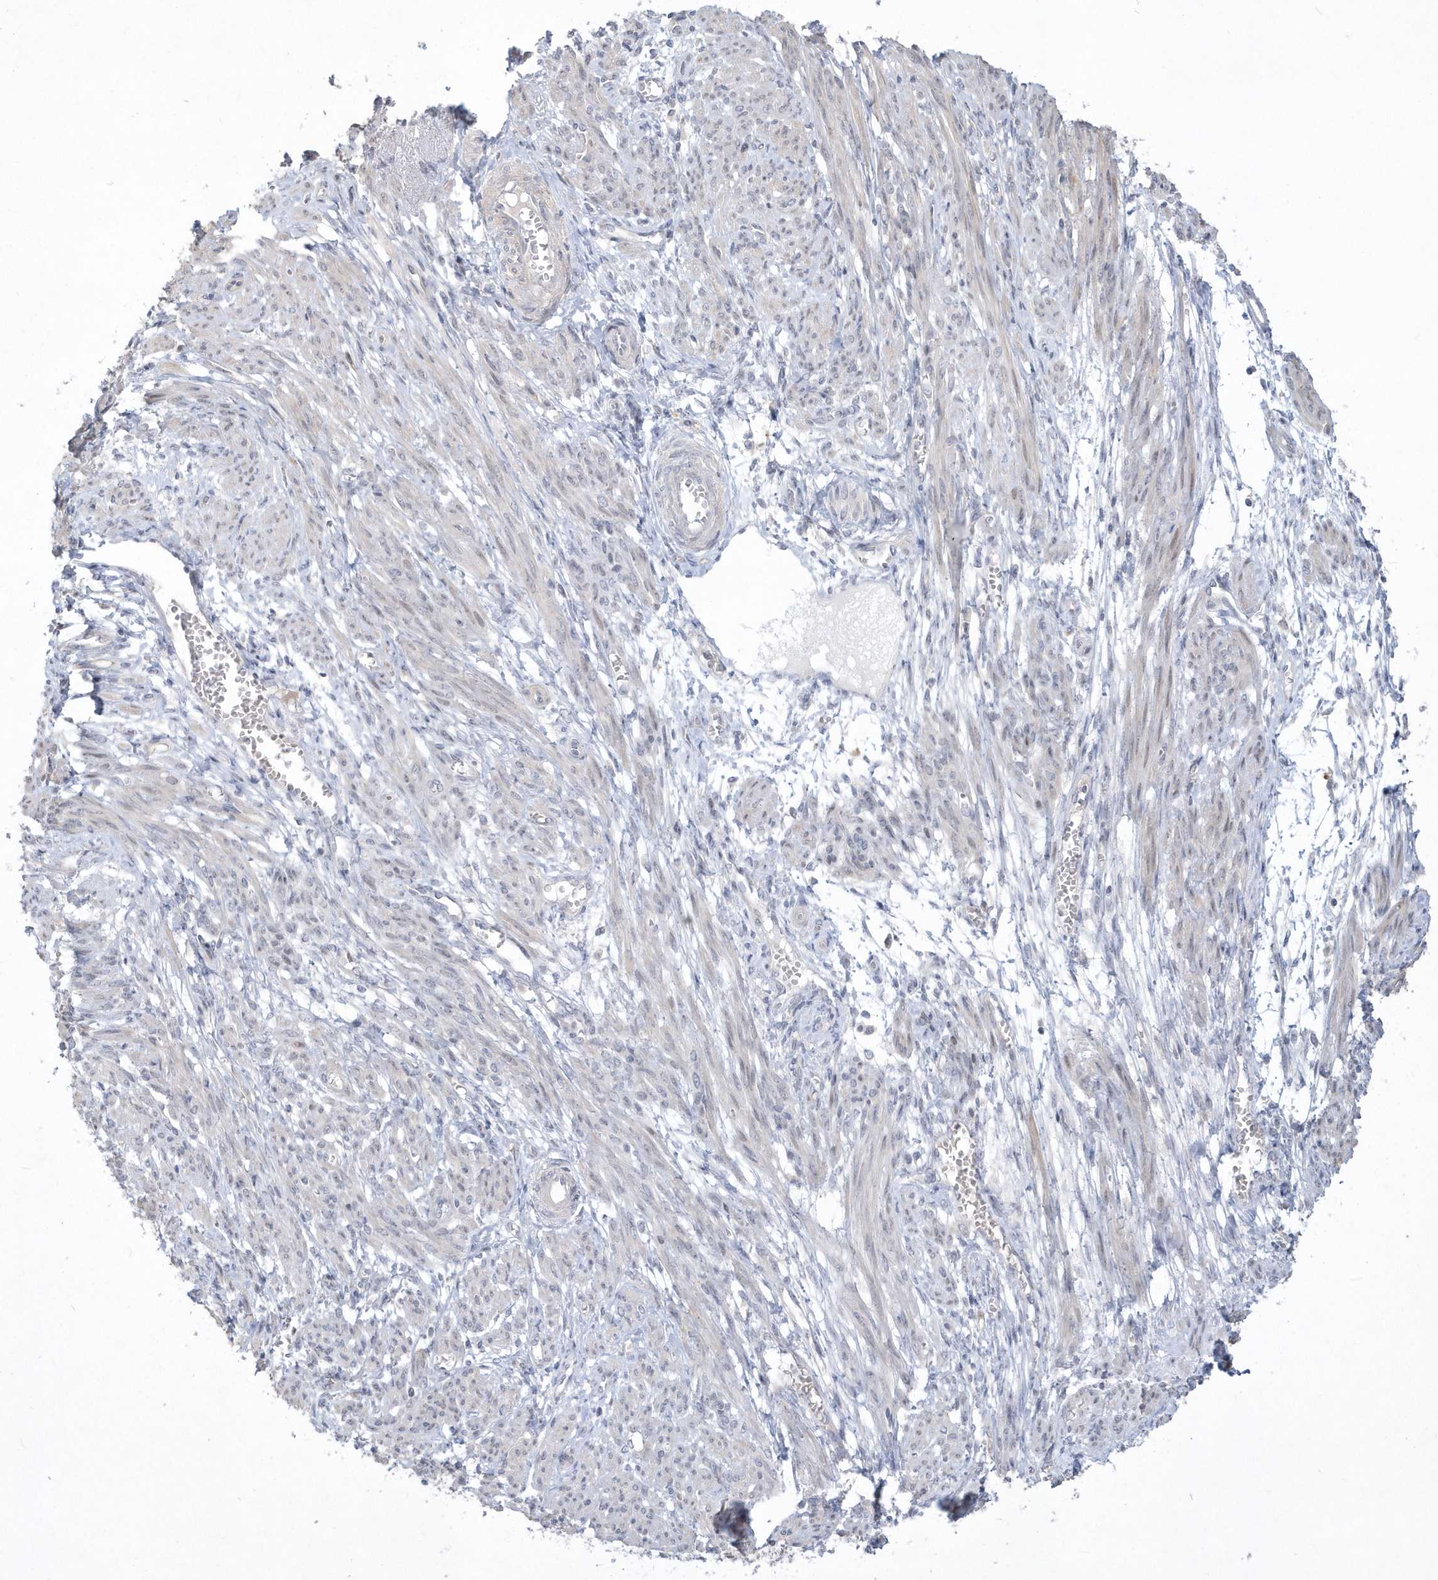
{"staining": {"intensity": "weak", "quantity": "<25%", "location": "cytoplasmic/membranous"}, "tissue": "smooth muscle", "cell_type": "Smooth muscle cells", "image_type": "normal", "snomed": [{"axis": "morphology", "description": "Normal tissue, NOS"}, {"axis": "topography", "description": "Smooth muscle"}], "caption": "IHC histopathology image of unremarkable human smooth muscle stained for a protein (brown), which displays no positivity in smooth muscle cells. (DAB IHC, high magnification).", "gene": "TSPEAR", "patient": {"sex": "female", "age": 39}}